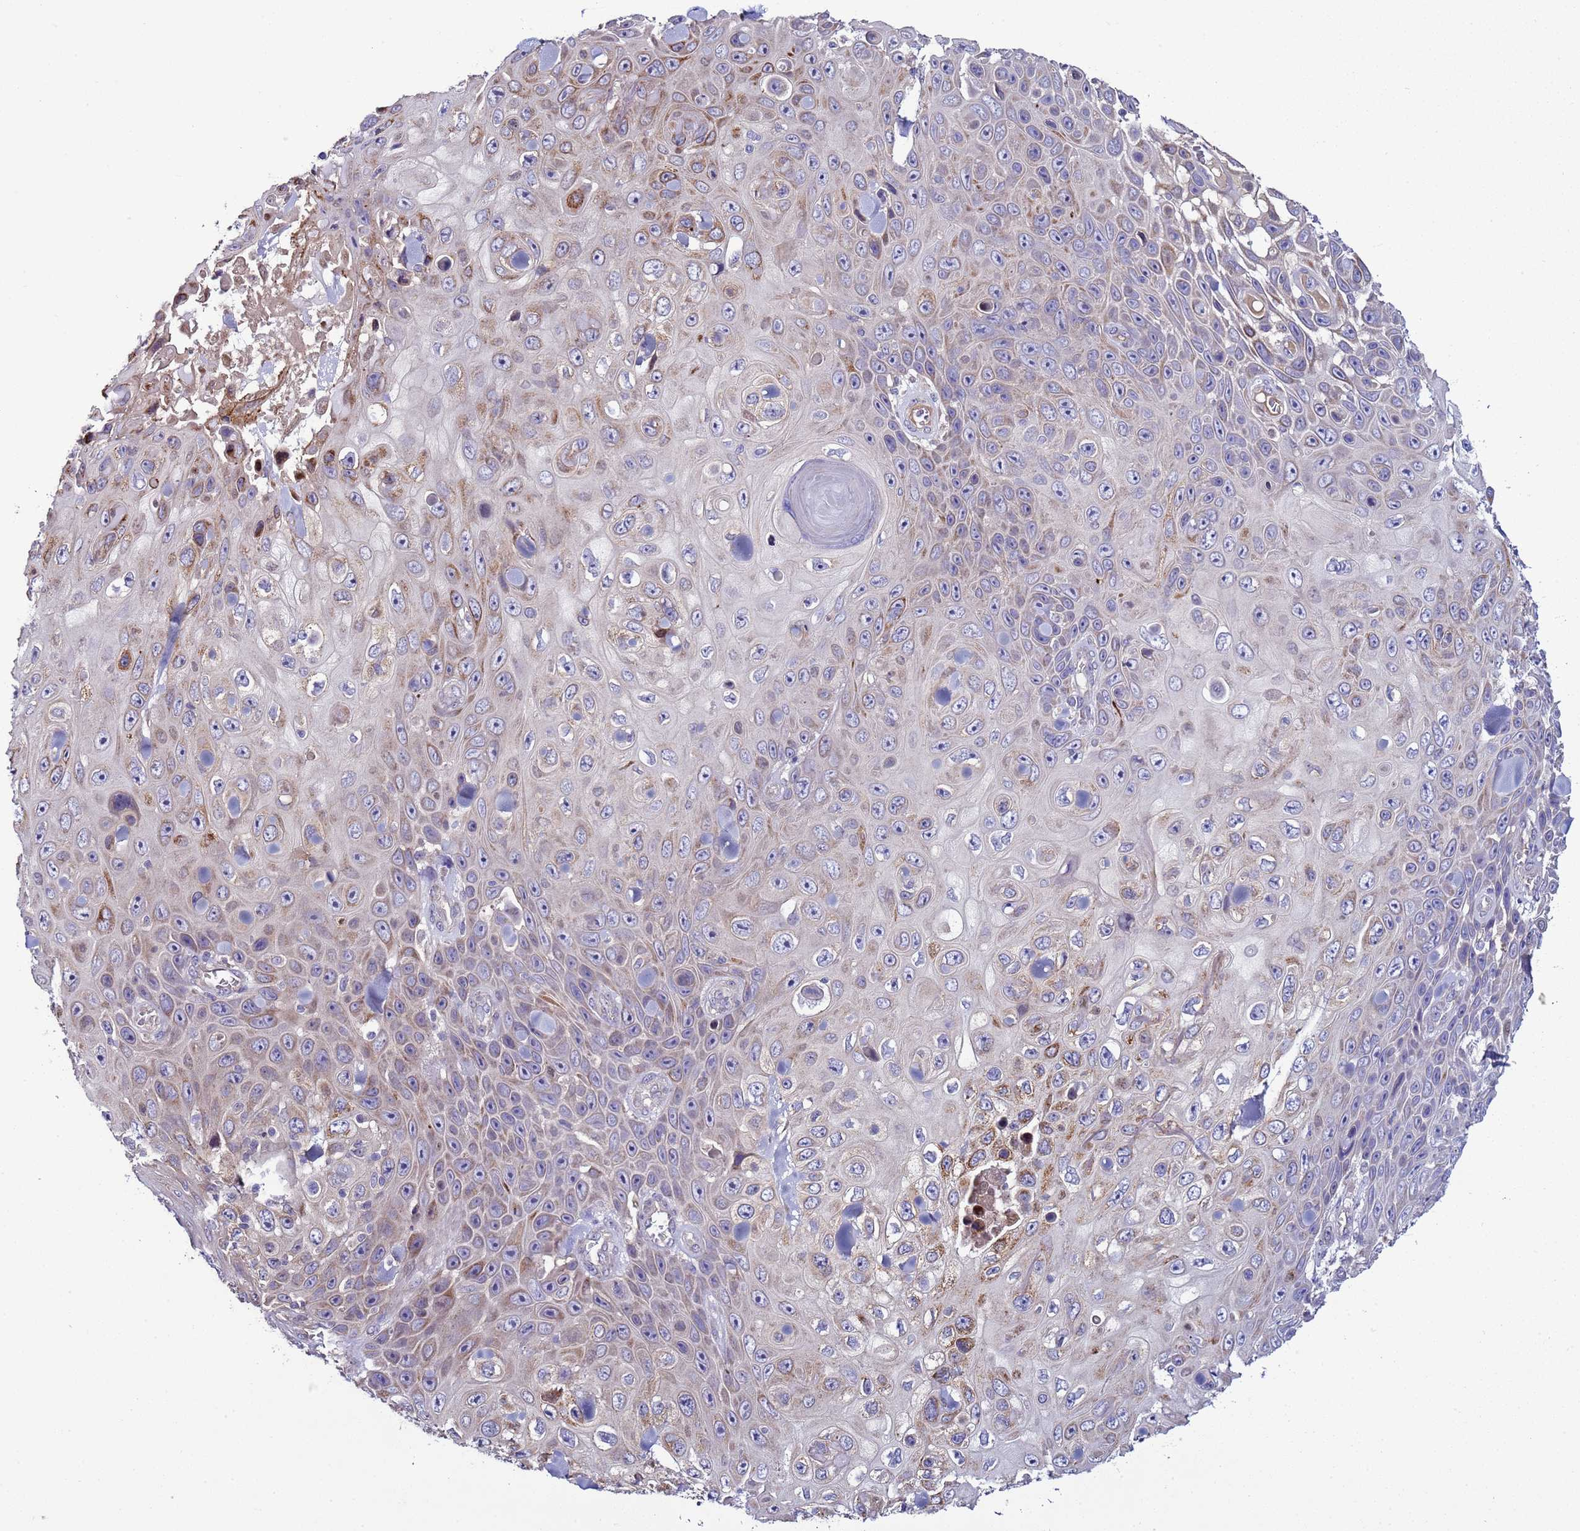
{"staining": {"intensity": "moderate", "quantity": "<25%", "location": "cytoplasmic/membranous"}, "tissue": "skin cancer", "cell_type": "Tumor cells", "image_type": "cancer", "snomed": [{"axis": "morphology", "description": "Squamous cell carcinoma, NOS"}, {"axis": "topography", "description": "Skin"}], "caption": "Protein expression by IHC shows moderate cytoplasmic/membranous expression in about <25% of tumor cells in squamous cell carcinoma (skin). Using DAB (brown) and hematoxylin (blue) stains, captured at high magnification using brightfield microscopy.", "gene": "RABL2B", "patient": {"sex": "male", "age": 82}}